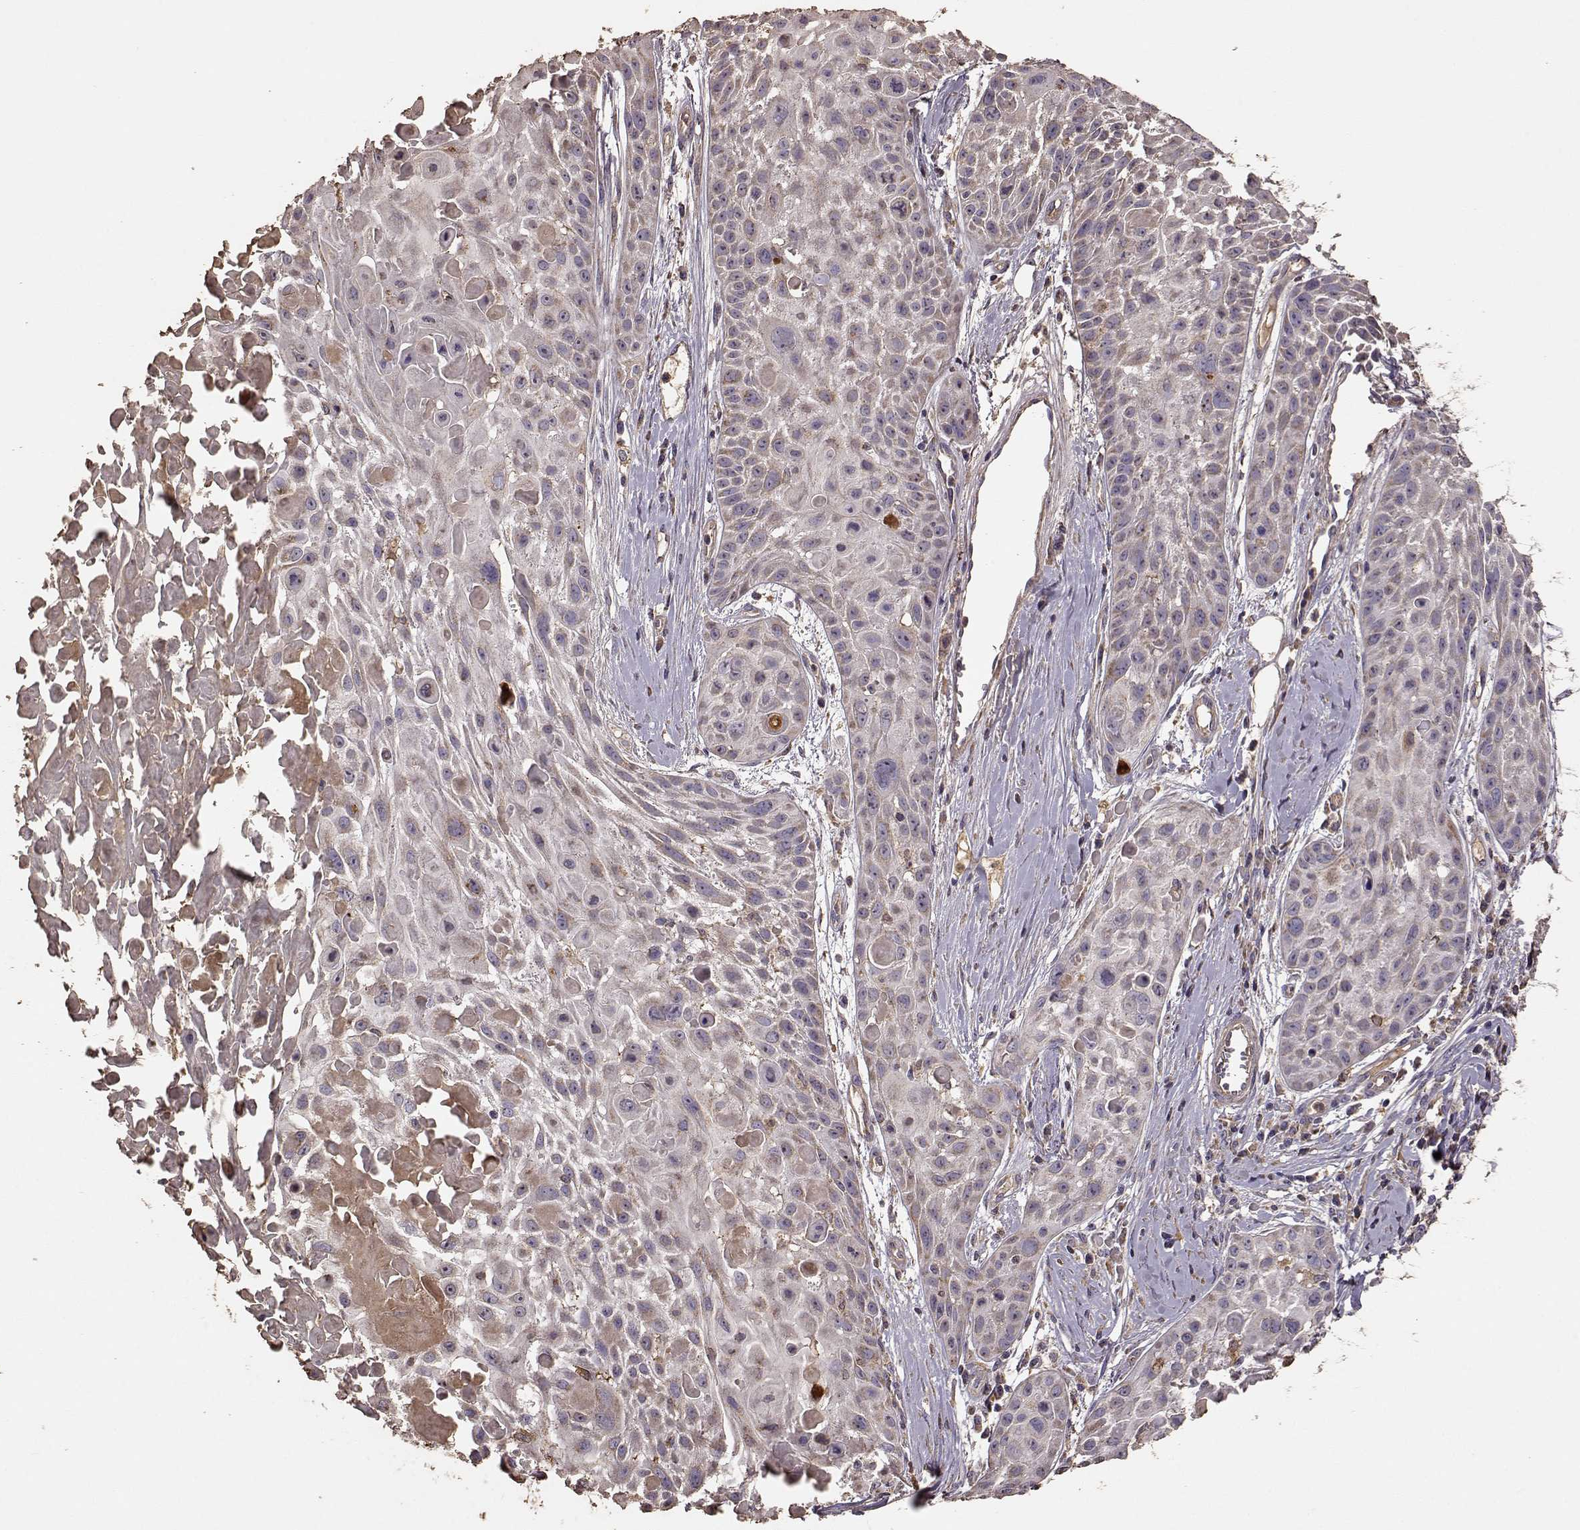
{"staining": {"intensity": "weak", "quantity": "<25%", "location": "cytoplasmic/membranous"}, "tissue": "skin cancer", "cell_type": "Tumor cells", "image_type": "cancer", "snomed": [{"axis": "morphology", "description": "Squamous cell carcinoma, NOS"}, {"axis": "topography", "description": "Skin"}, {"axis": "topography", "description": "Anal"}], "caption": "This image is of skin cancer stained with IHC to label a protein in brown with the nuclei are counter-stained blue. There is no expression in tumor cells.", "gene": "PTGES2", "patient": {"sex": "female", "age": 75}}